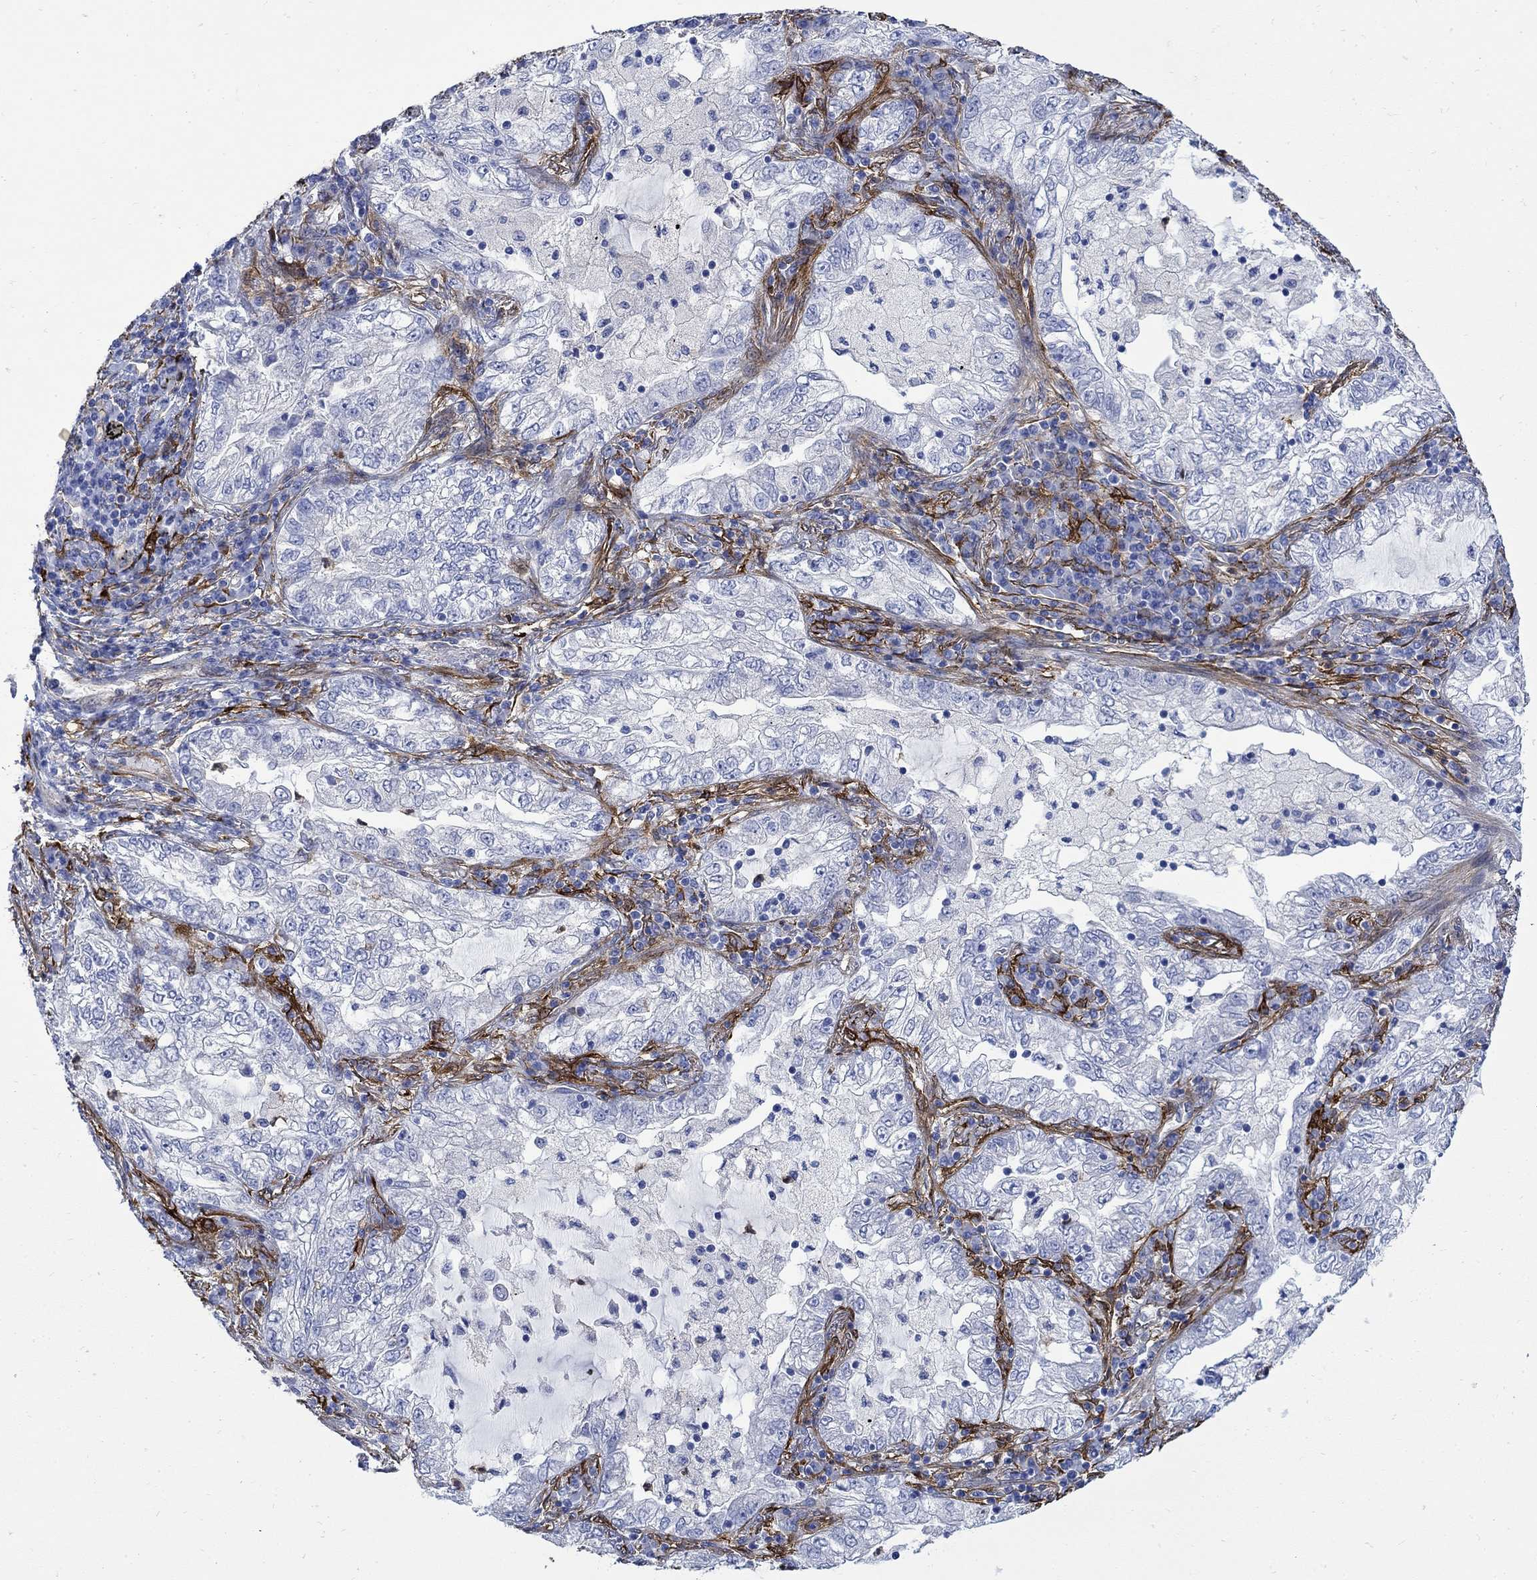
{"staining": {"intensity": "negative", "quantity": "none", "location": "none"}, "tissue": "lung cancer", "cell_type": "Tumor cells", "image_type": "cancer", "snomed": [{"axis": "morphology", "description": "Adenocarcinoma, NOS"}, {"axis": "topography", "description": "Lung"}], "caption": "A micrograph of human adenocarcinoma (lung) is negative for staining in tumor cells. The staining was performed using DAB to visualize the protein expression in brown, while the nuclei were stained in blue with hematoxylin (Magnification: 20x).", "gene": "TGM2", "patient": {"sex": "female", "age": 73}}